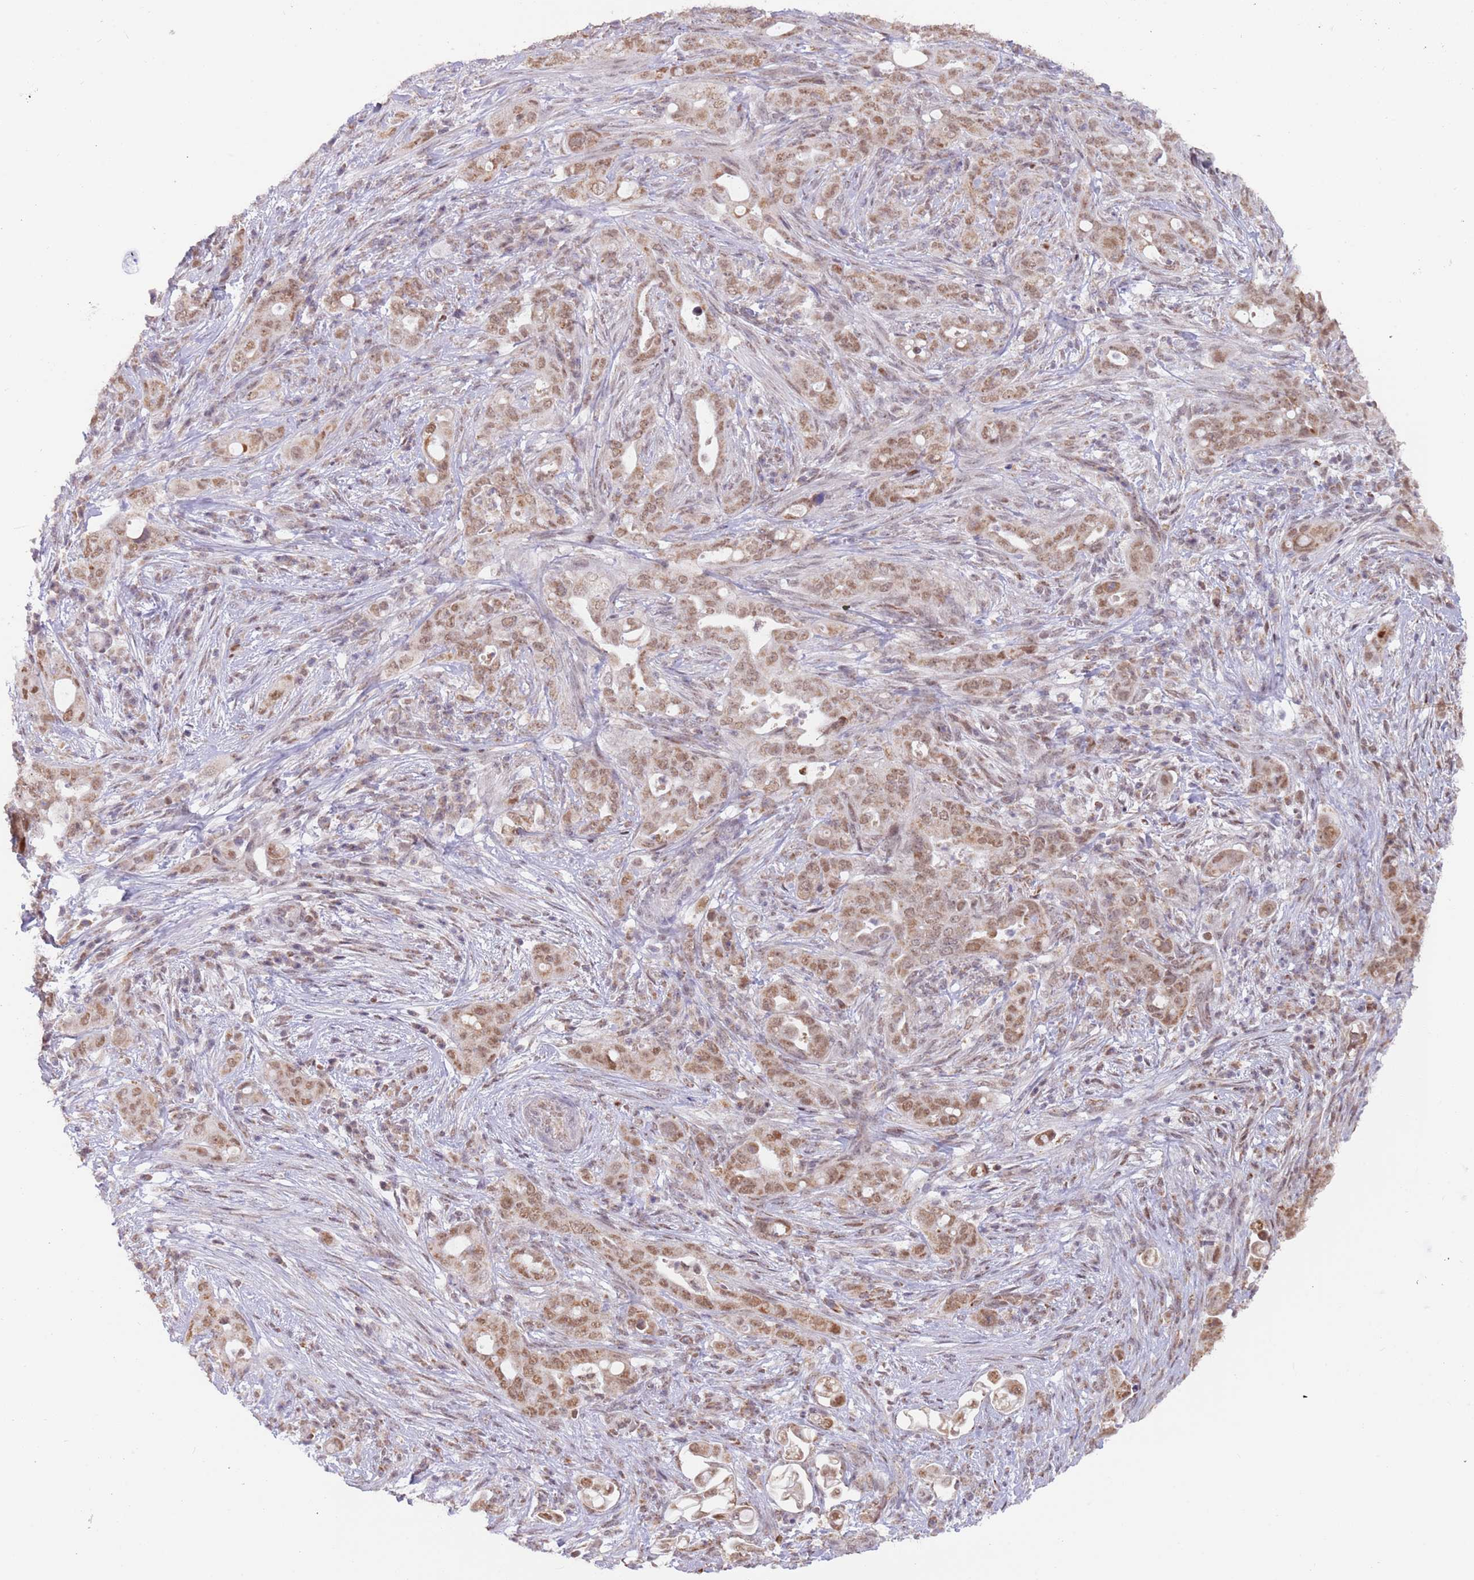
{"staining": {"intensity": "moderate", "quantity": ">75%", "location": "cytoplasmic/membranous,nuclear"}, "tissue": "pancreatic cancer", "cell_type": "Tumor cells", "image_type": "cancer", "snomed": [{"axis": "morphology", "description": "Normal tissue, NOS"}, {"axis": "morphology", "description": "Adenocarcinoma, NOS"}, {"axis": "topography", "description": "Lymph node"}, {"axis": "topography", "description": "Pancreas"}], "caption": "A brown stain highlights moderate cytoplasmic/membranous and nuclear expression of a protein in pancreatic cancer tumor cells.", "gene": "TIMM13", "patient": {"sex": "female", "age": 67}}